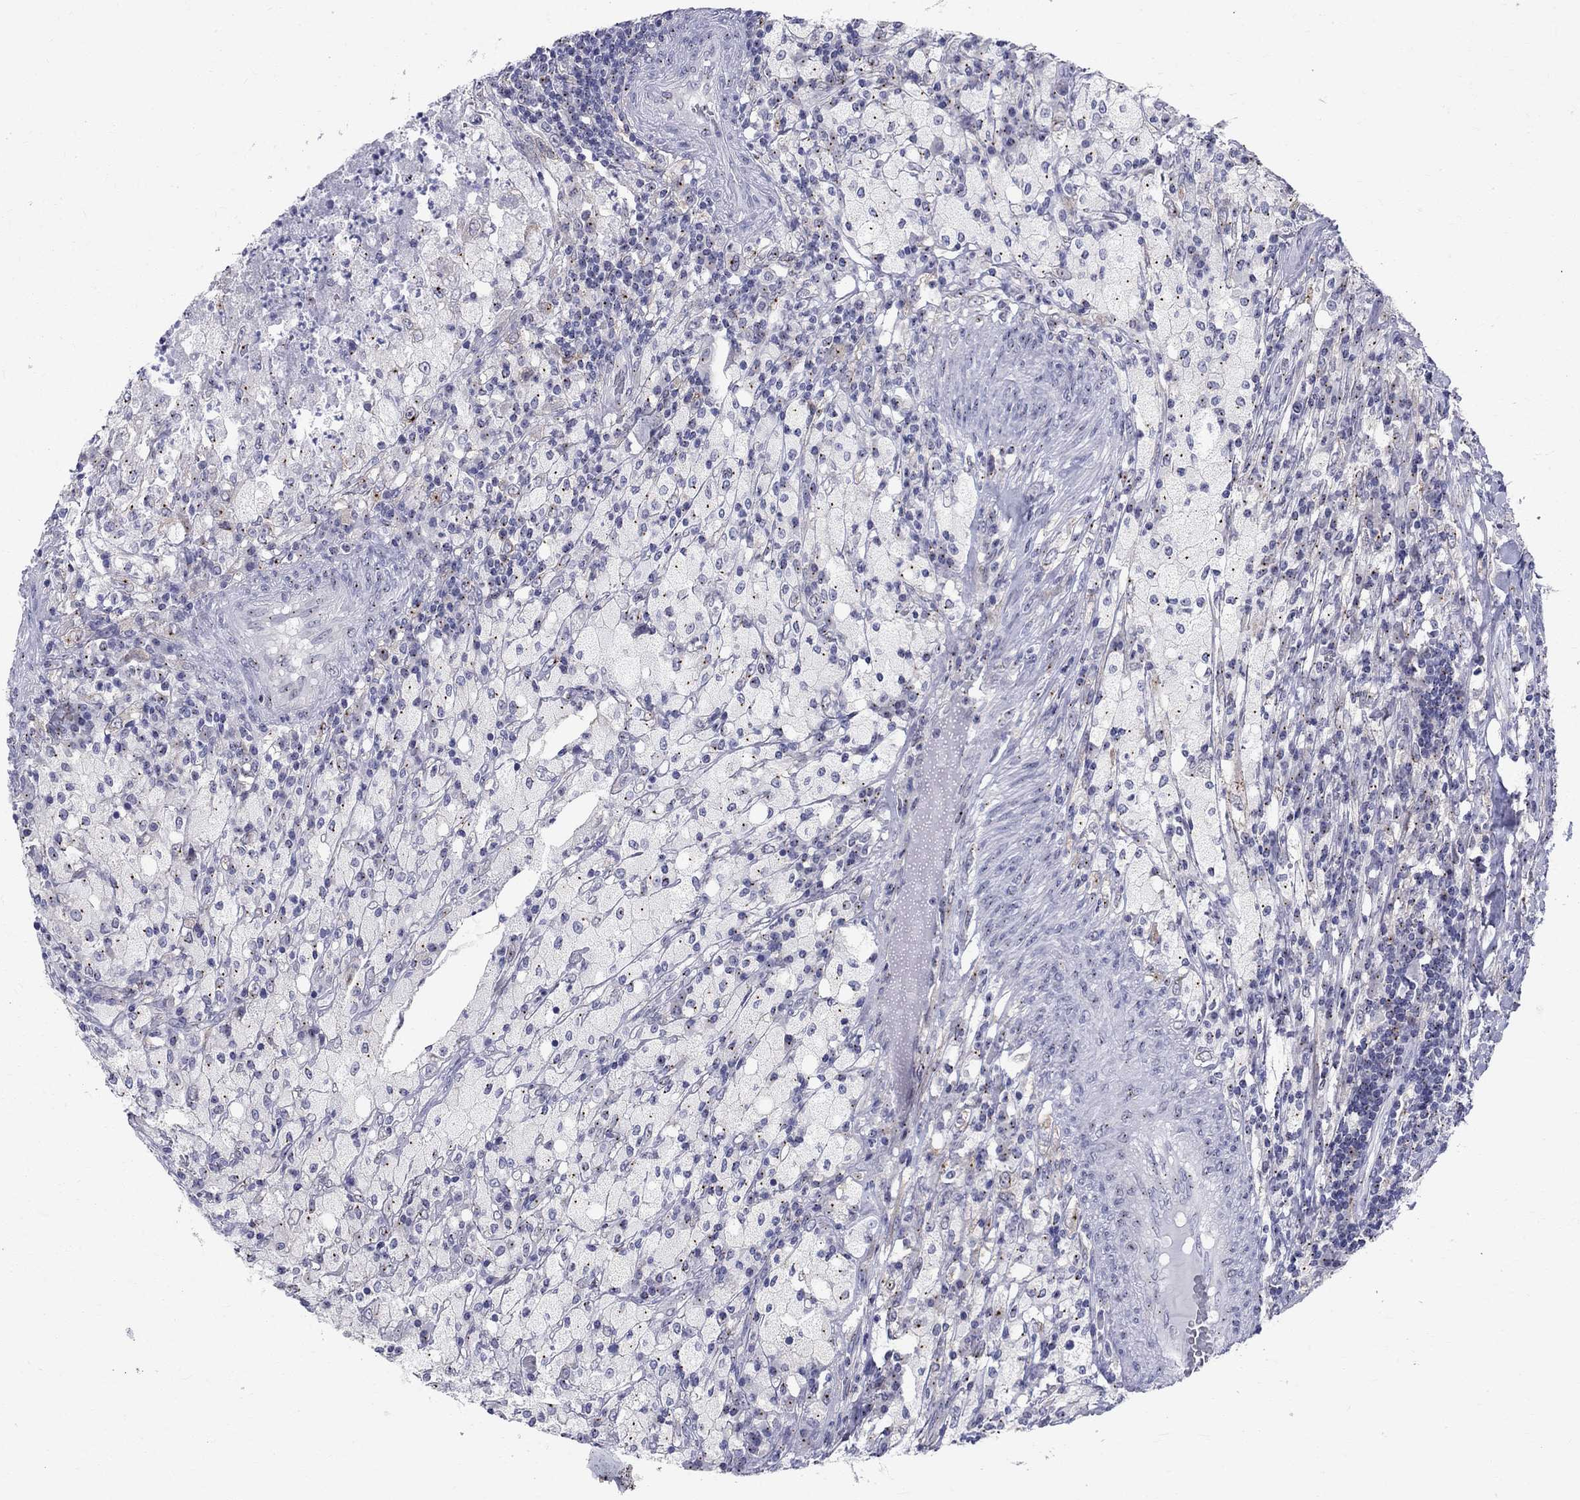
{"staining": {"intensity": "negative", "quantity": "none", "location": "none"}, "tissue": "testis cancer", "cell_type": "Tumor cells", "image_type": "cancer", "snomed": [{"axis": "morphology", "description": "Necrosis, NOS"}, {"axis": "morphology", "description": "Carcinoma, Embryonal, NOS"}, {"axis": "topography", "description": "Testis"}], "caption": "IHC of testis cancer (embryonal carcinoma) reveals no staining in tumor cells.", "gene": "CEP43", "patient": {"sex": "male", "age": 19}}